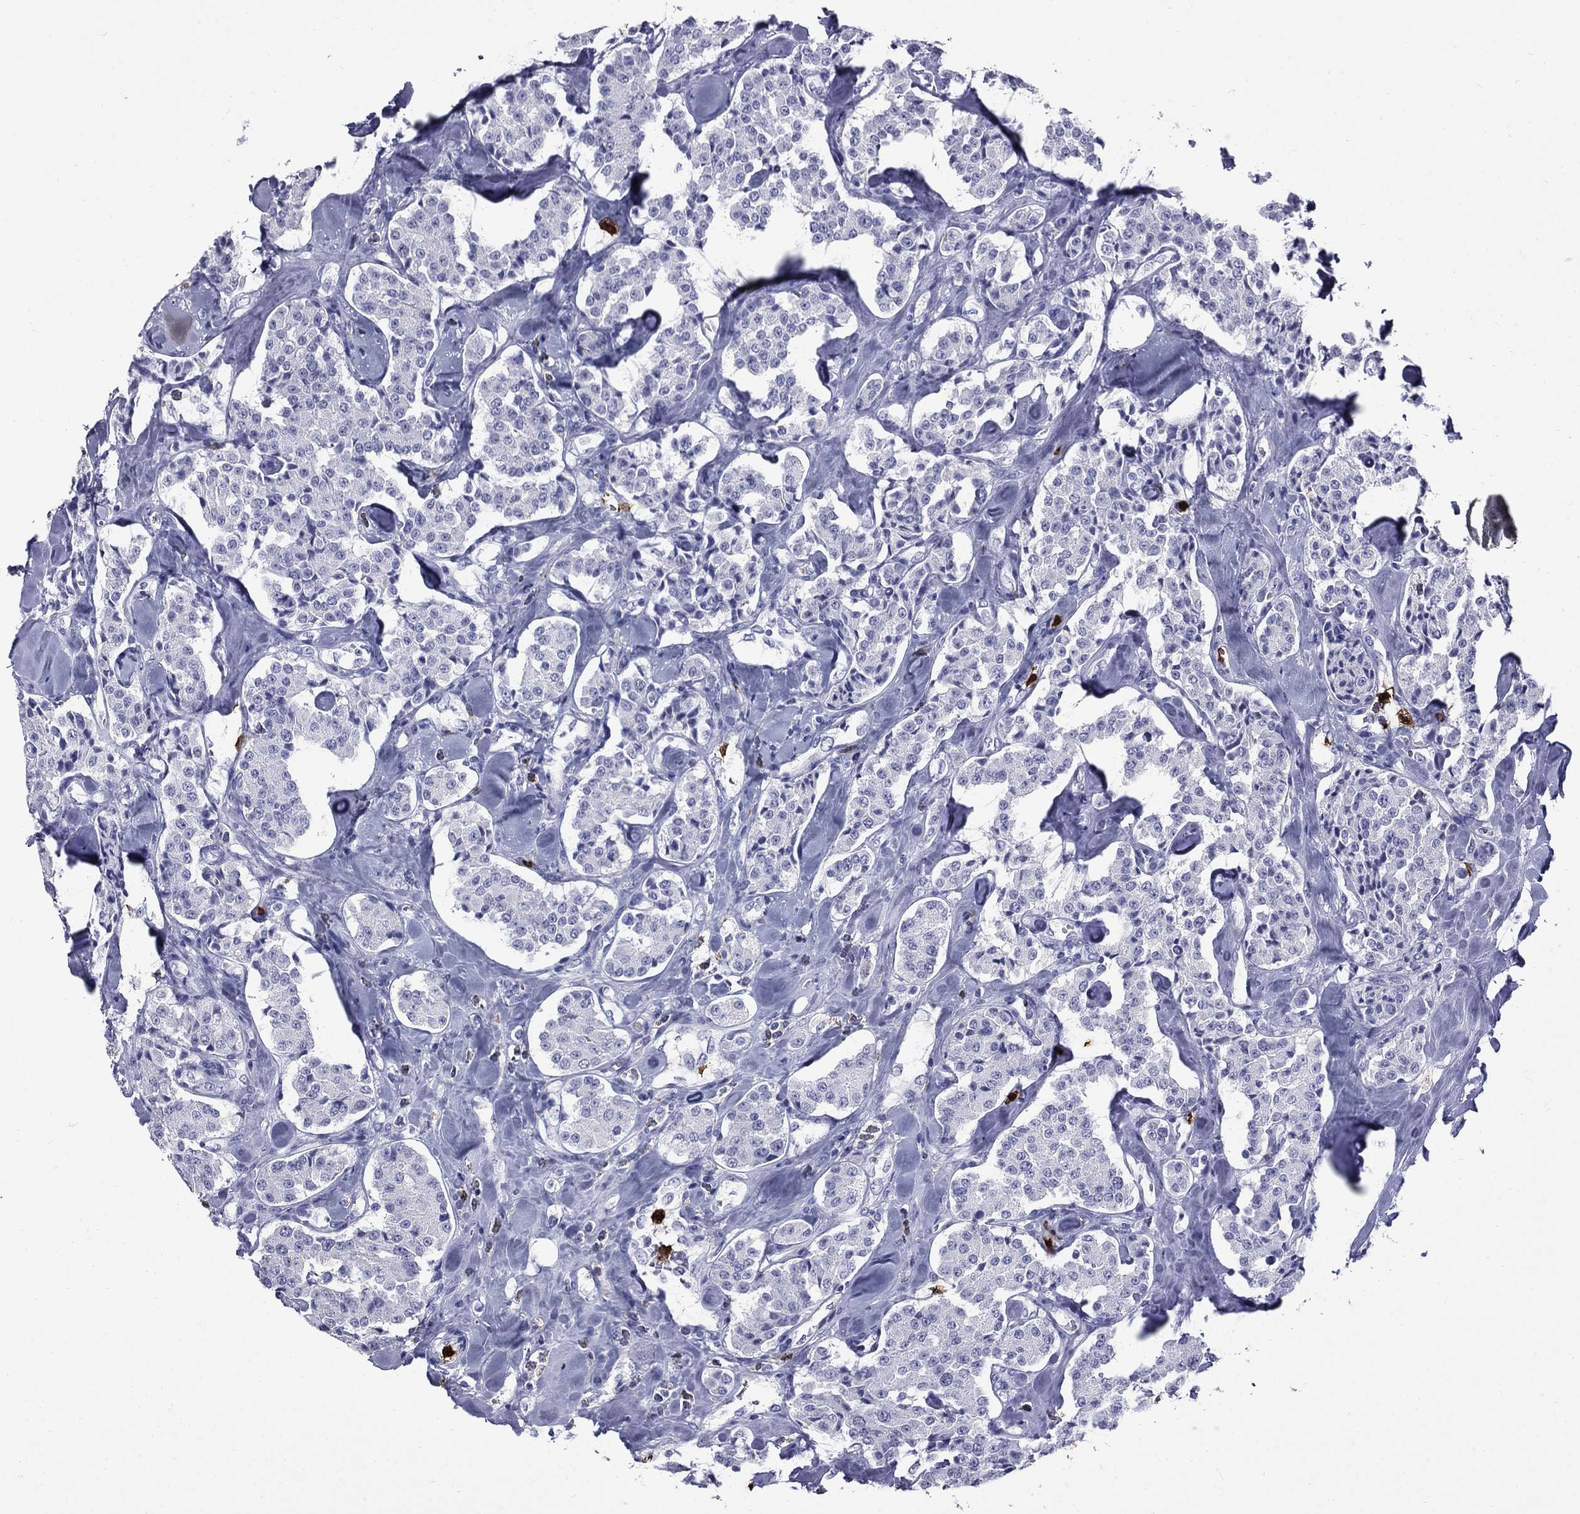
{"staining": {"intensity": "negative", "quantity": "none", "location": "none"}, "tissue": "carcinoid", "cell_type": "Tumor cells", "image_type": "cancer", "snomed": [{"axis": "morphology", "description": "Carcinoid, malignant, NOS"}, {"axis": "topography", "description": "Pancreas"}], "caption": "DAB (3,3'-diaminobenzidine) immunohistochemical staining of malignant carcinoid shows no significant expression in tumor cells.", "gene": "TRIM29", "patient": {"sex": "male", "age": 41}}